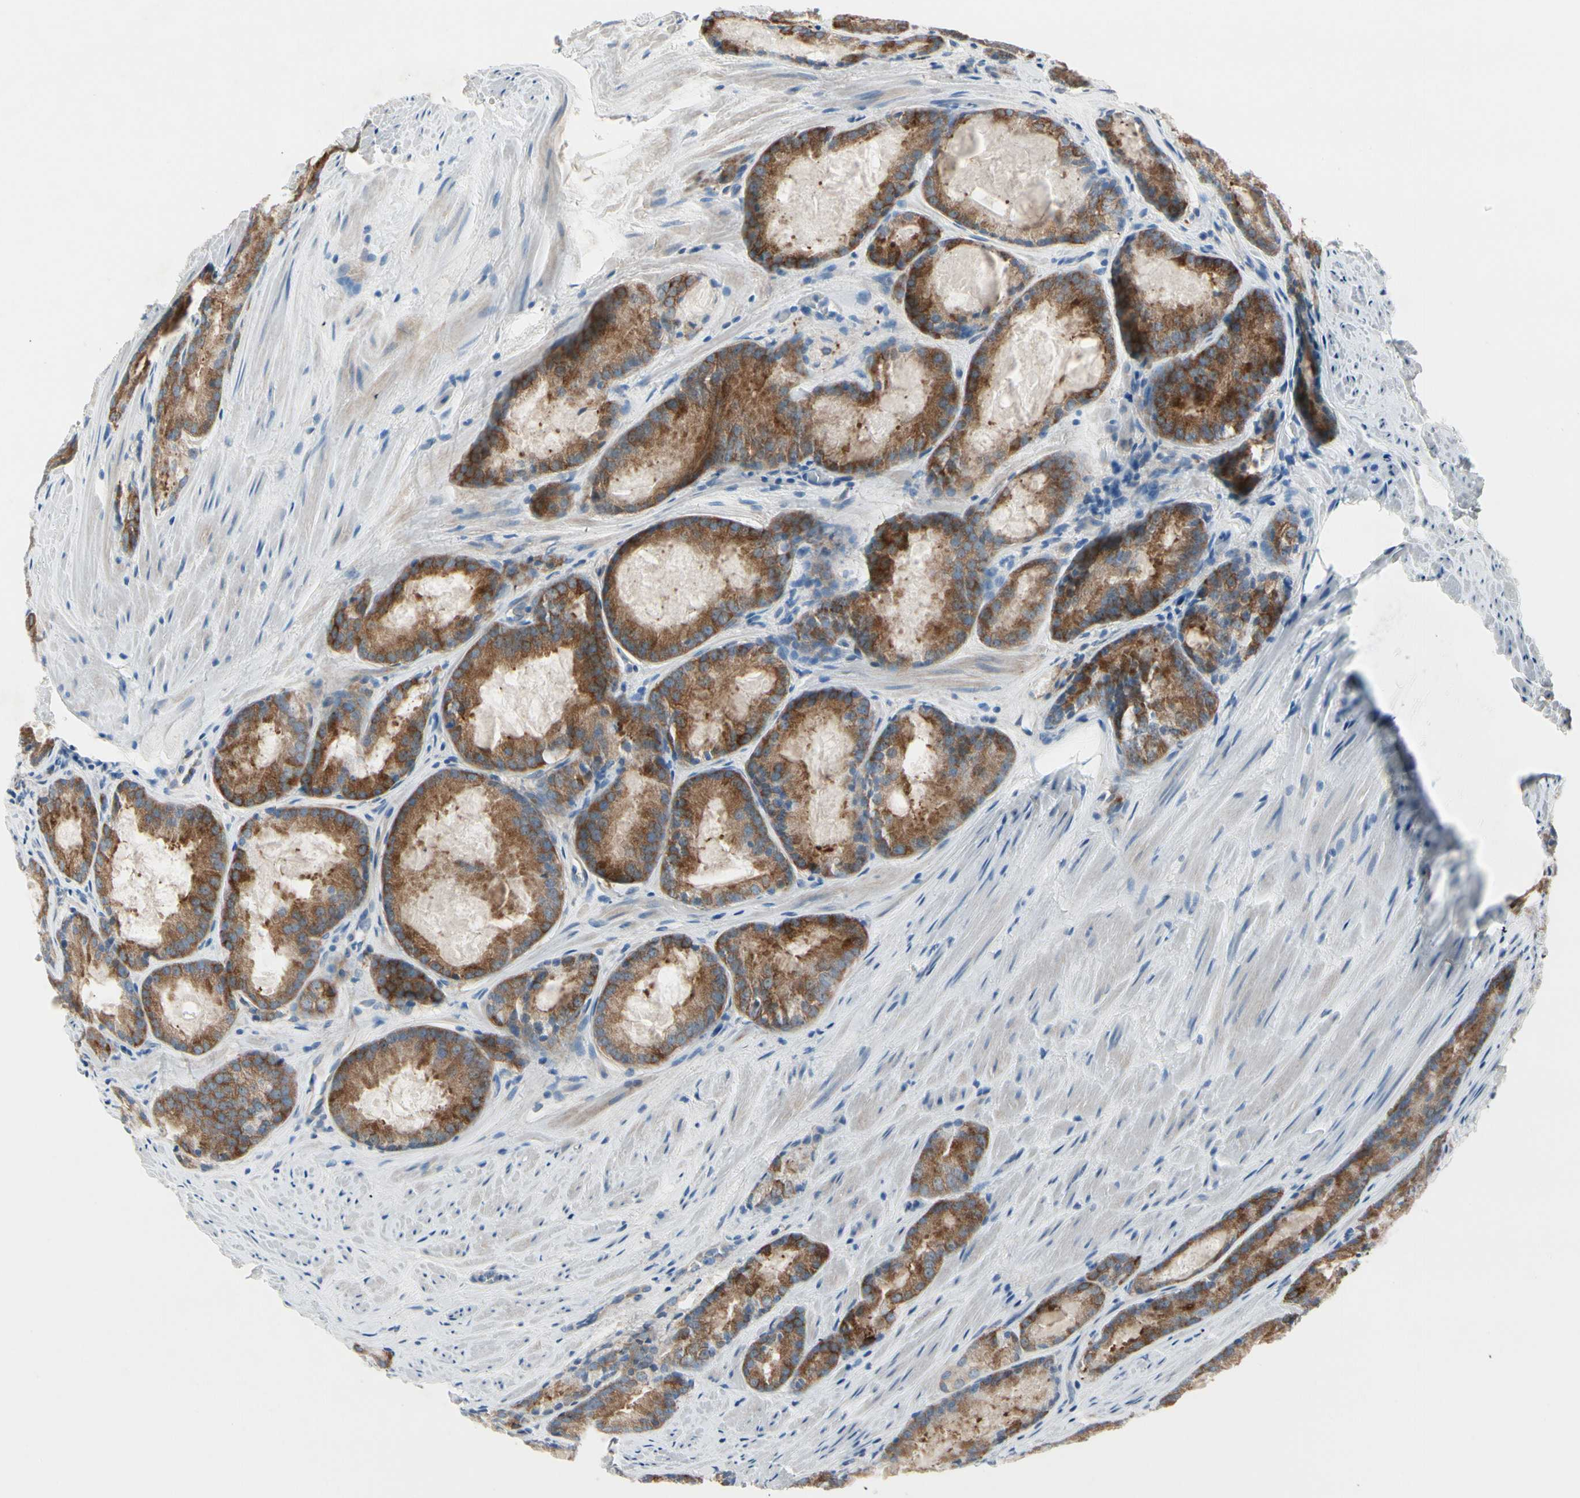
{"staining": {"intensity": "strong", "quantity": ">75%", "location": "cytoplasmic/membranous"}, "tissue": "prostate cancer", "cell_type": "Tumor cells", "image_type": "cancer", "snomed": [{"axis": "morphology", "description": "Adenocarcinoma, Low grade"}, {"axis": "topography", "description": "Prostate"}], "caption": "DAB immunohistochemical staining of human prostate adenocarcinoma (low-grade) demonstrates strong cytoplasmic/membranous protein staining in about >75% of tumor cells.", "gene": "MAP2", "patient": {"sex": "male", "age": 64}}